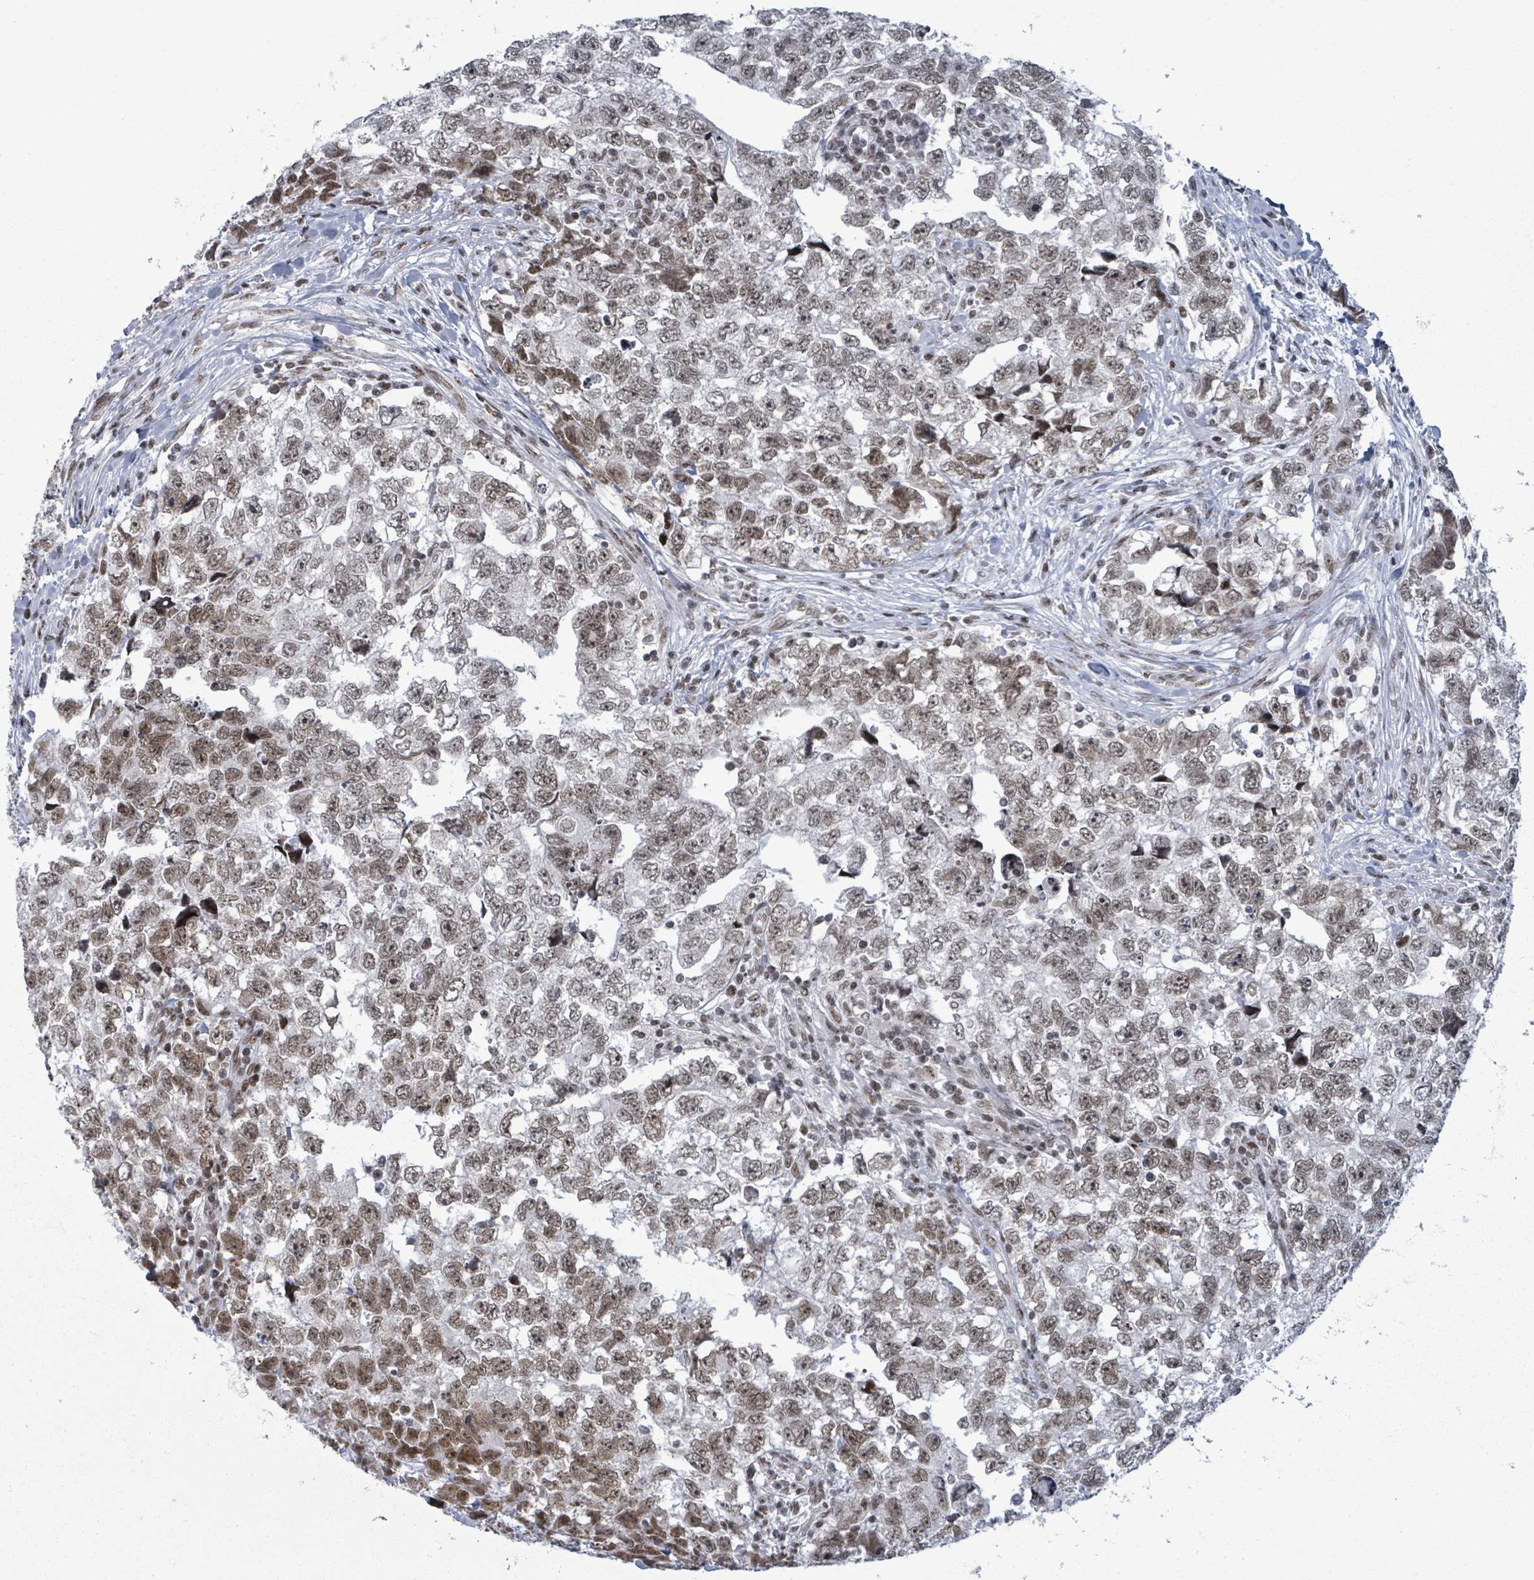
{"staining": {"intensity": "moderate", "quantity": ">75%", "location": "nuclear"}, "tissue": "testis cancer", "cell_type": "Tumor cells", "image_type": "cancer", "snomed": [{"axis": "morphology", "description": "Carcinoma, Embryonal, NOS"}, {"axis": "topography", "description": "Testis"}], "caption": "Protein expression analysis of testis cancer shows moderate nuclear expression in about >75% of tumor cells.", "gene": "ERCC5", "patient": {"sex": "male", "age": 22}}